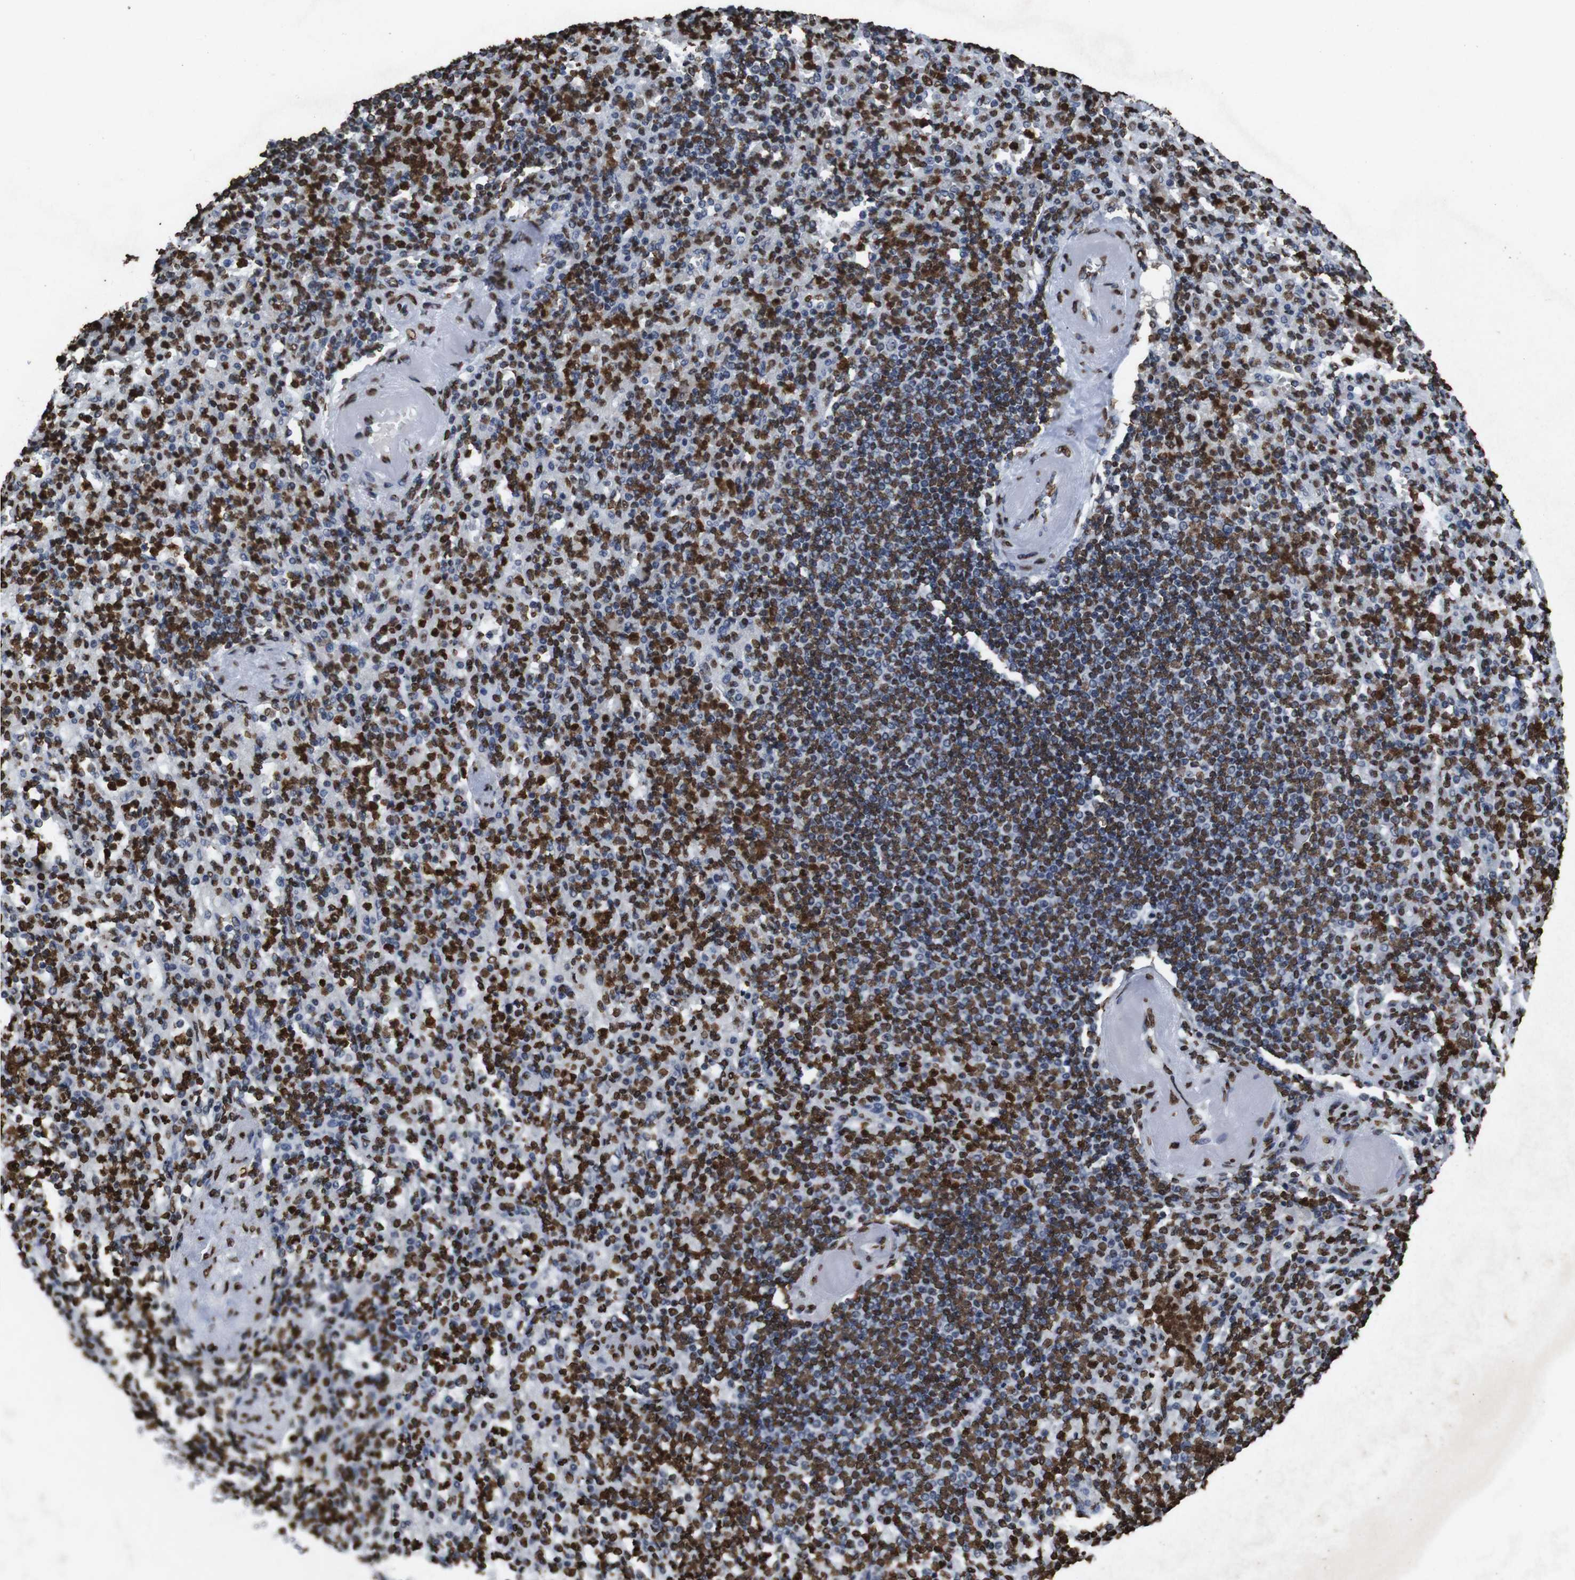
{"staining": {"intensity": "strong", "quantity": "25%-75%", "location": "nuclear"}, "tissue": "spleen", "cell_type": "Cells in red pulp", "image_type": "normal", "snomed": [{"axis": "morphology", "description": "Normal tissue, NOS"}, {"axis": "topography", "description": "Spleen"}], "caption": "IHC image of benign spleen: spleen stained using immunohistochemistry shows high levels of strong protein expression localized specifically in the nuclear of cells in red pulp, appearing as a nuclear brown color.", "gene": "MDM2", "patient": {"sex": "female", "age": 74}}